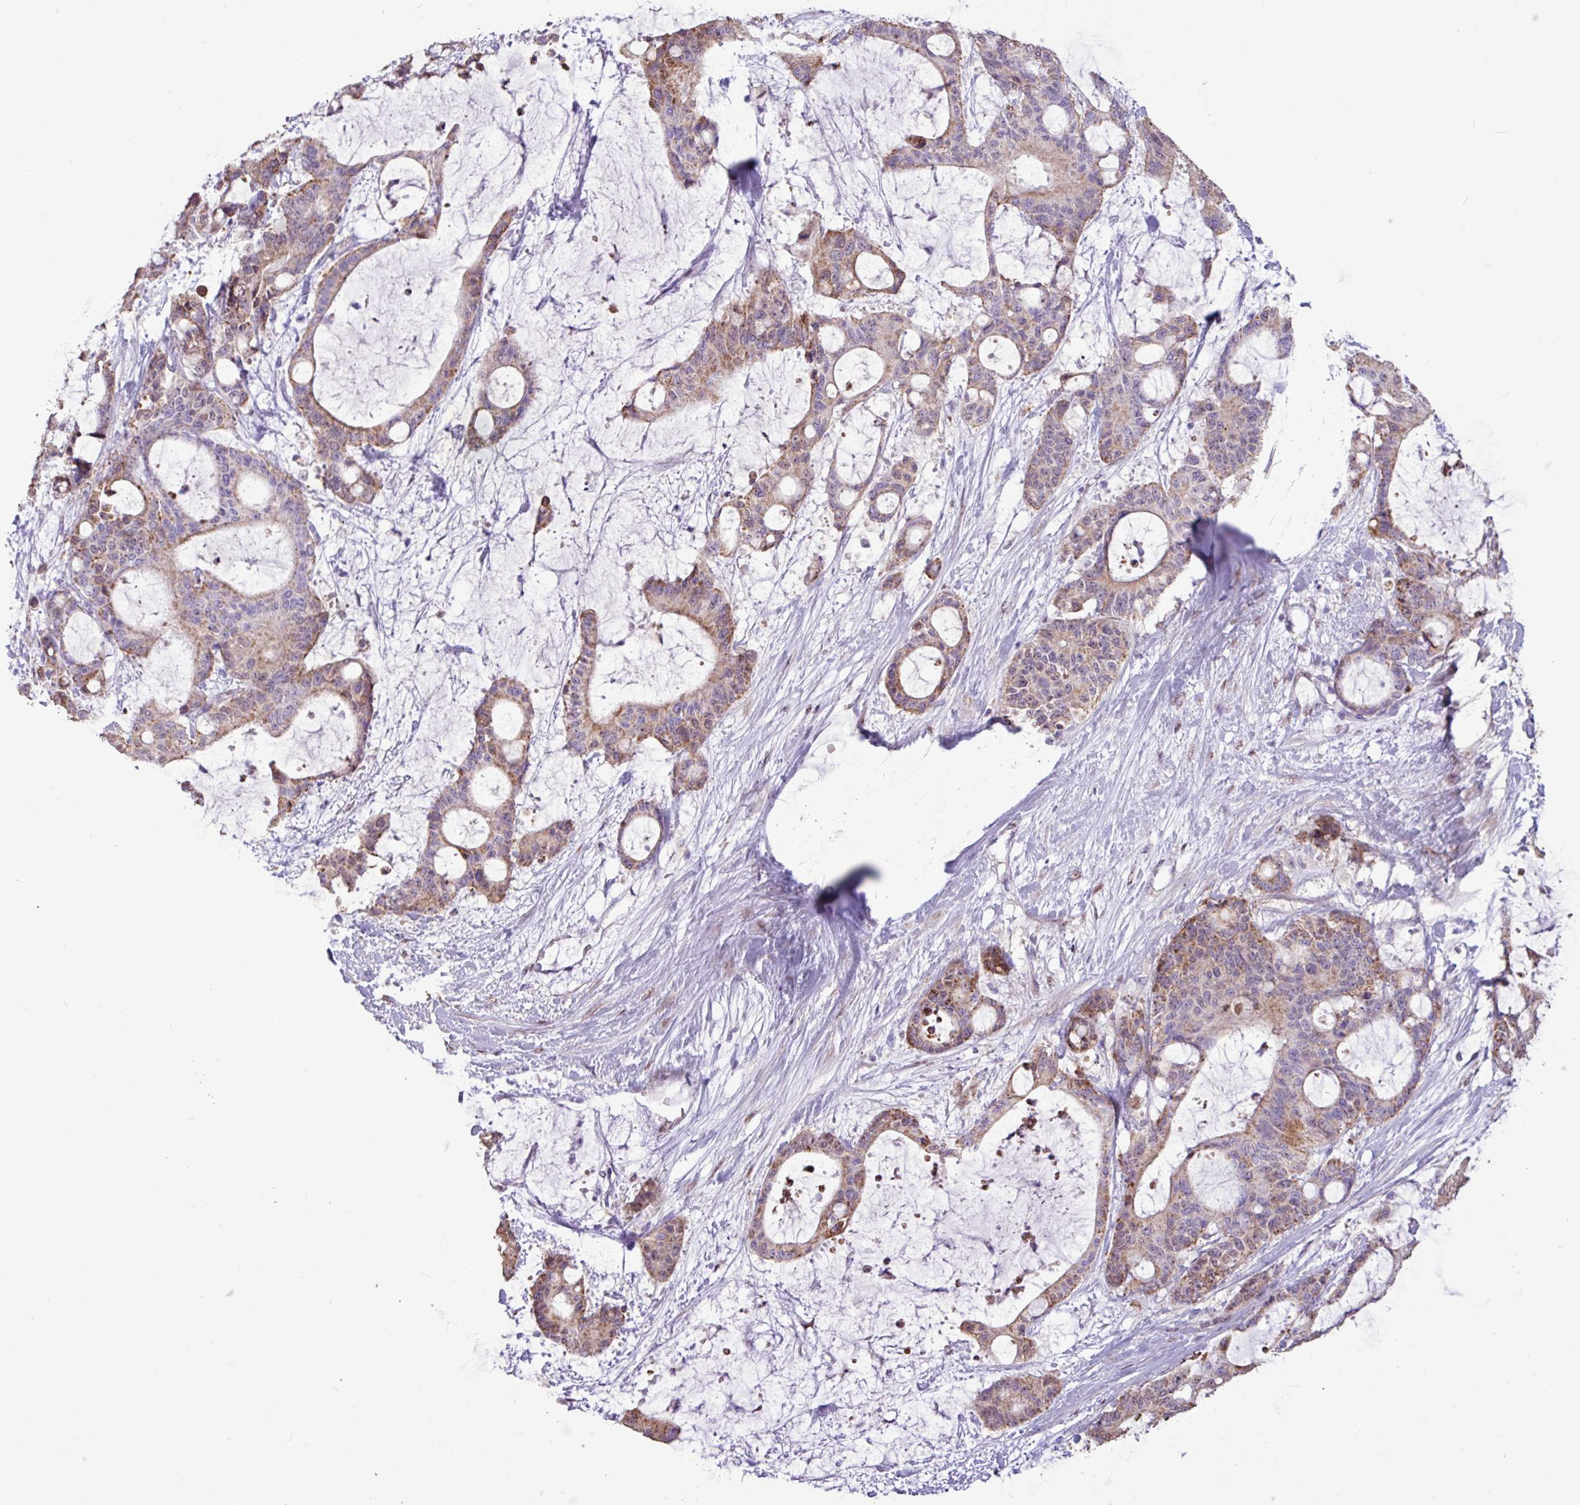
{"staining": {"intensity": "moderate", "quantity": "25%-75%", "location": "cytoplasmic/membranous"}, "tissue": "liver cancer", "cell_type": "Tumor cells", "image_type": "cancer", "snomed": [{"axis": "morphology", "description": "Normal tissue, NOS"}, {"axis": "morphology", "description": "Cholangiocarcinoma"}, {"axis": "topography", "description": "Liver"}, {"axis": "topography", "description": "Peripheral nerve tissue"}], "caption": "A photomicrograph showing moderate cytoplasmic/membranous expression in approximately 25%-75% of tumor cells in liver cancer (cholangiocarcinoma), as visualized by brown immunohistochemical staining.", "gene": "L3MBTL3", "patient": {"sex": "female", "age": 73}}